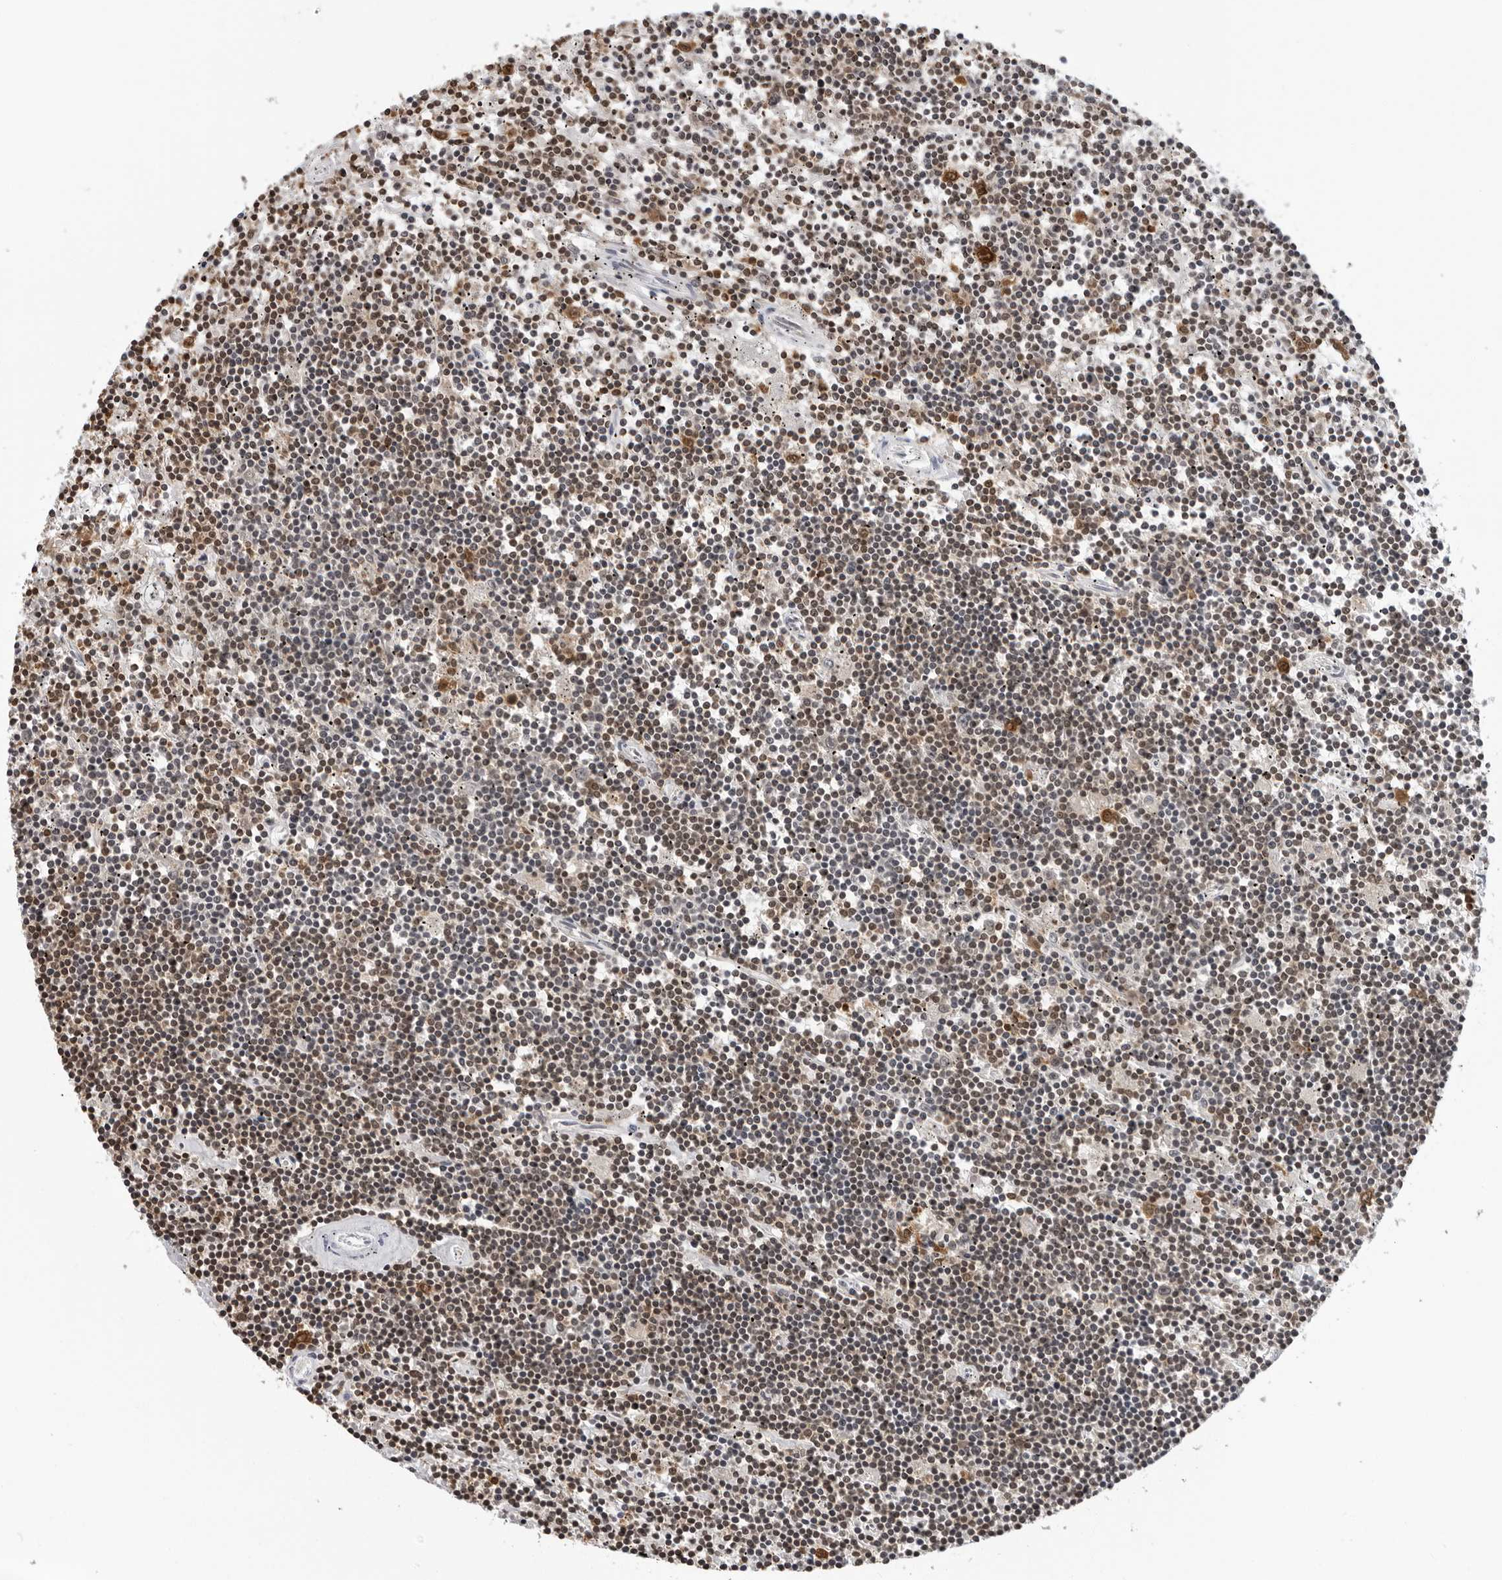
{"staining": {"intensity": "moderate", "quantity": "<25%", "location": "cytoplasmic/membranous,nuclear"}, "tissue": "lymphoma", "cell_type": "Tumor cells", "image_type": "cancer", "snomed": [{"axis": "morphology", "description": "Malignant lymphoma, non-Hodgkin's type, Low grade"}, {"axis": "topography", "description": "Spleen"}], "caption": "The micrograph shows immunohistochemical staining of lymphoma. There is moderate cytoplasmic/membranous and nuclear expression is identified in about <25% of tumor cells.", "gene": "HSPH1", "patient": {"sex": "male", "age": 76}}